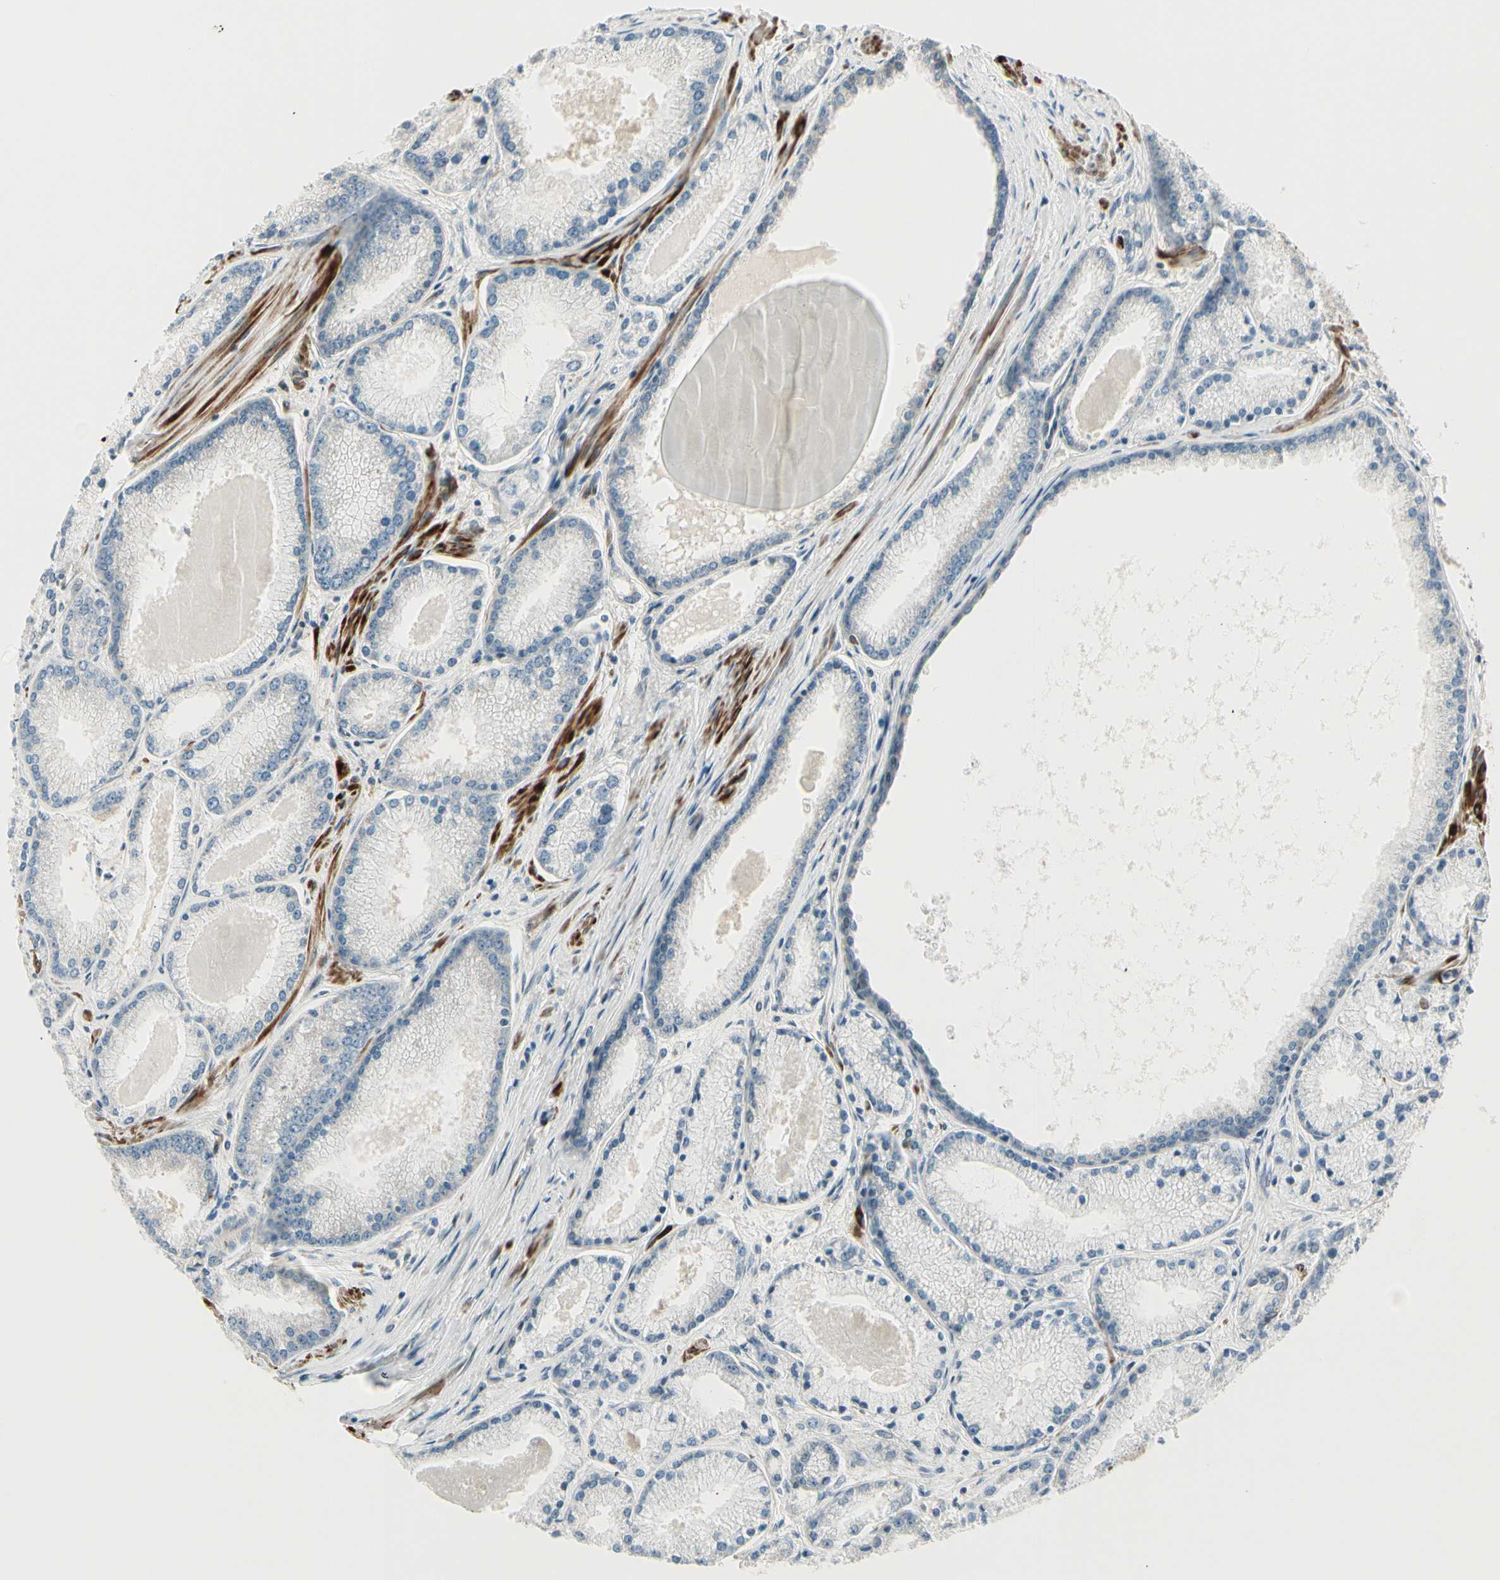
{"staining": {"intensity": "negative", "quantity": "none", "location": "none"}, "tissue": "prostate cancer", "cell_type": "Tumor cells", "image_type": "cancer", "snomed": [{"axis": "morphology", "description": "Adenocarcinoma, High grade"}, {"axis": "topography", "description": "Prostate"}], "caption": "A high-resolution photomicrograph shows IHC staining of prostate cancer, which shows no significant staining in tumor cells.", "gene": "SVBP", "patient": {"sex": "male", "age": 61}}